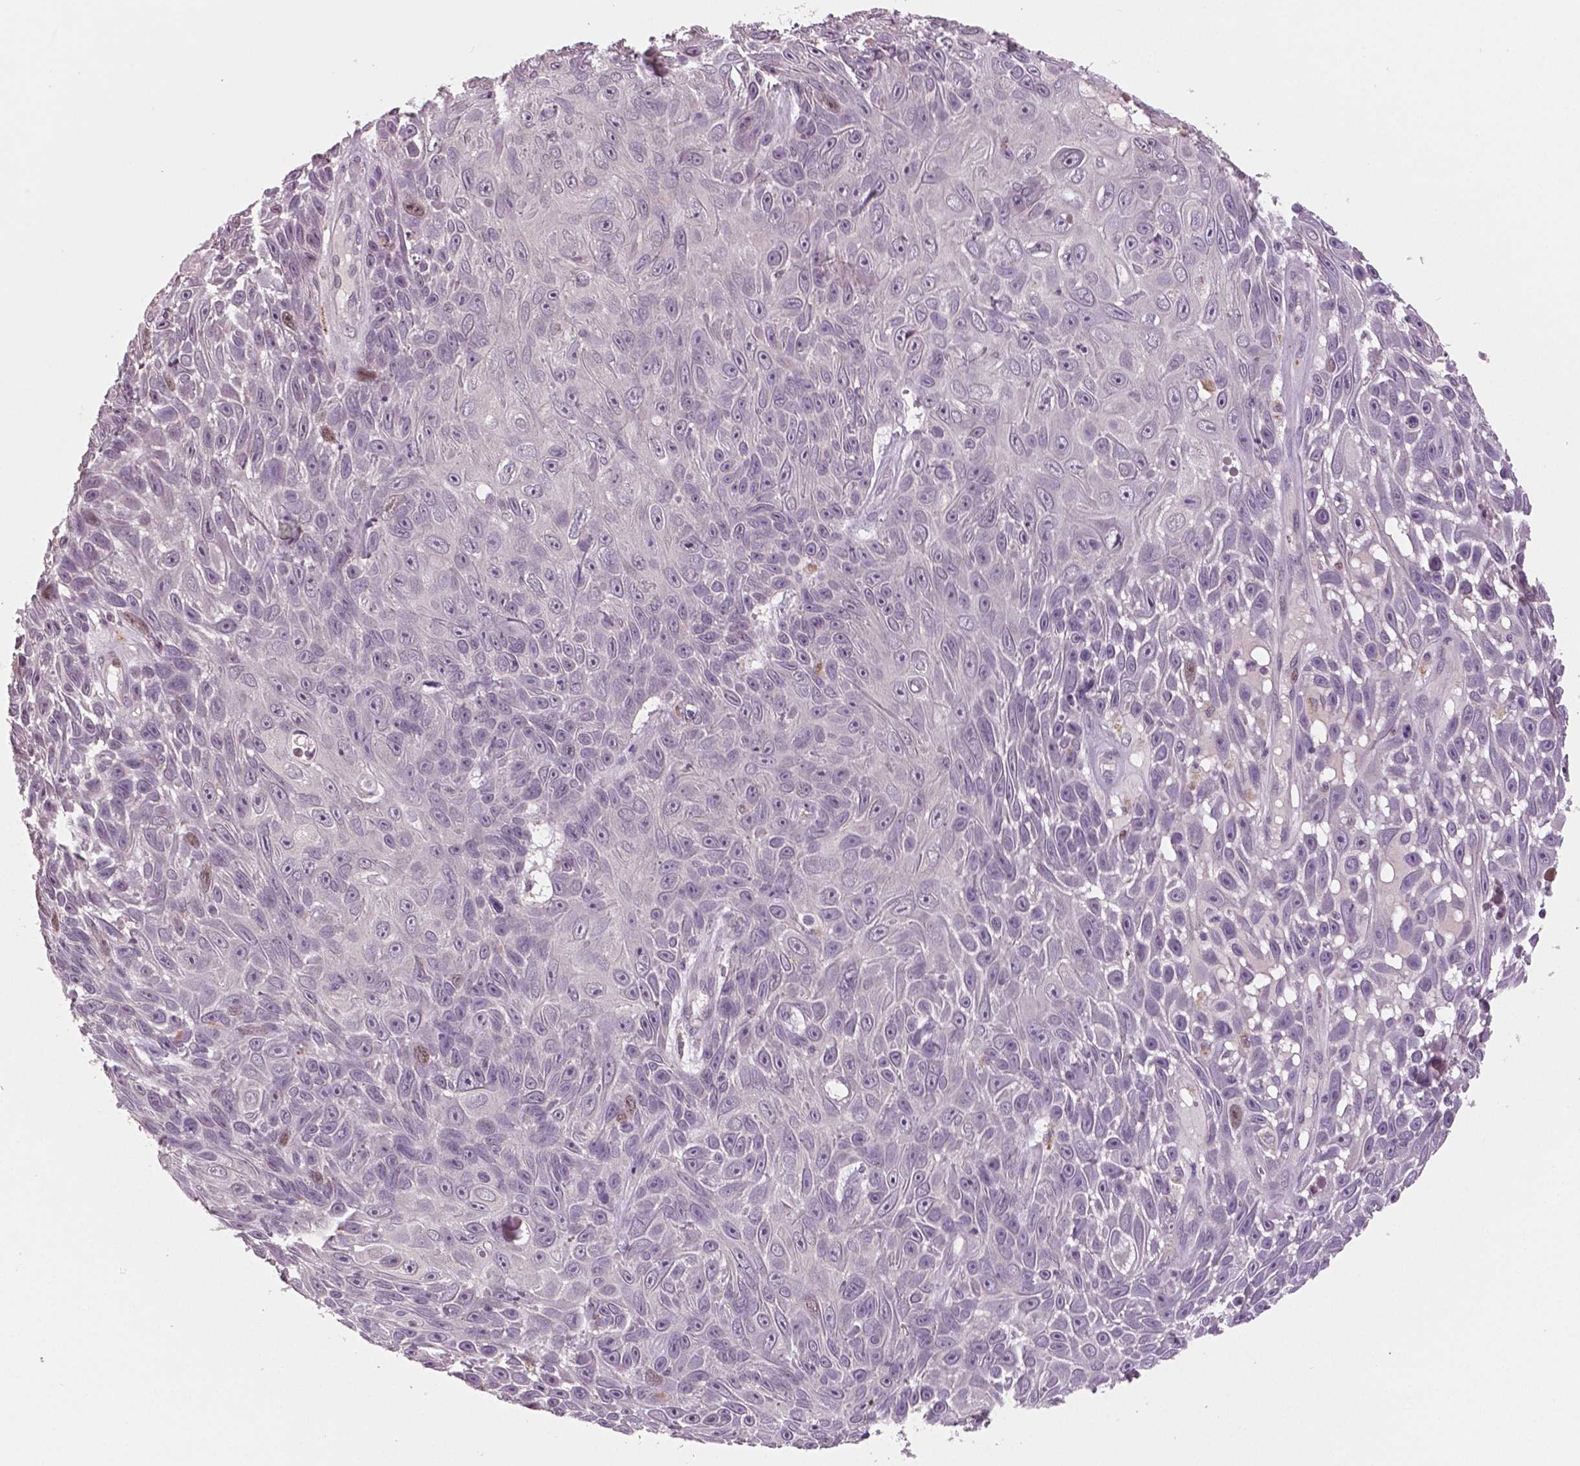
{"staining": {"intensity": "moderate", "quantity": "<25%", "location": "nuclear"}, "tissue": "skin cancer", "cell_type": "Tumor cells", "image_type": "cancer", "snomed": [{"axis": "morphology", "description": "Squamous cell carcinoma, NOS"}, {"axis": "topography", "description": "Skin"}], "caption": "Brown immunohistochemical staining in human squamous cell carcinoma (skin) reveals moderate nuclear positivity in about <25% of tumor cells.", "gene": "MKI67", "patient": {"sex": "male", "age": 82}}